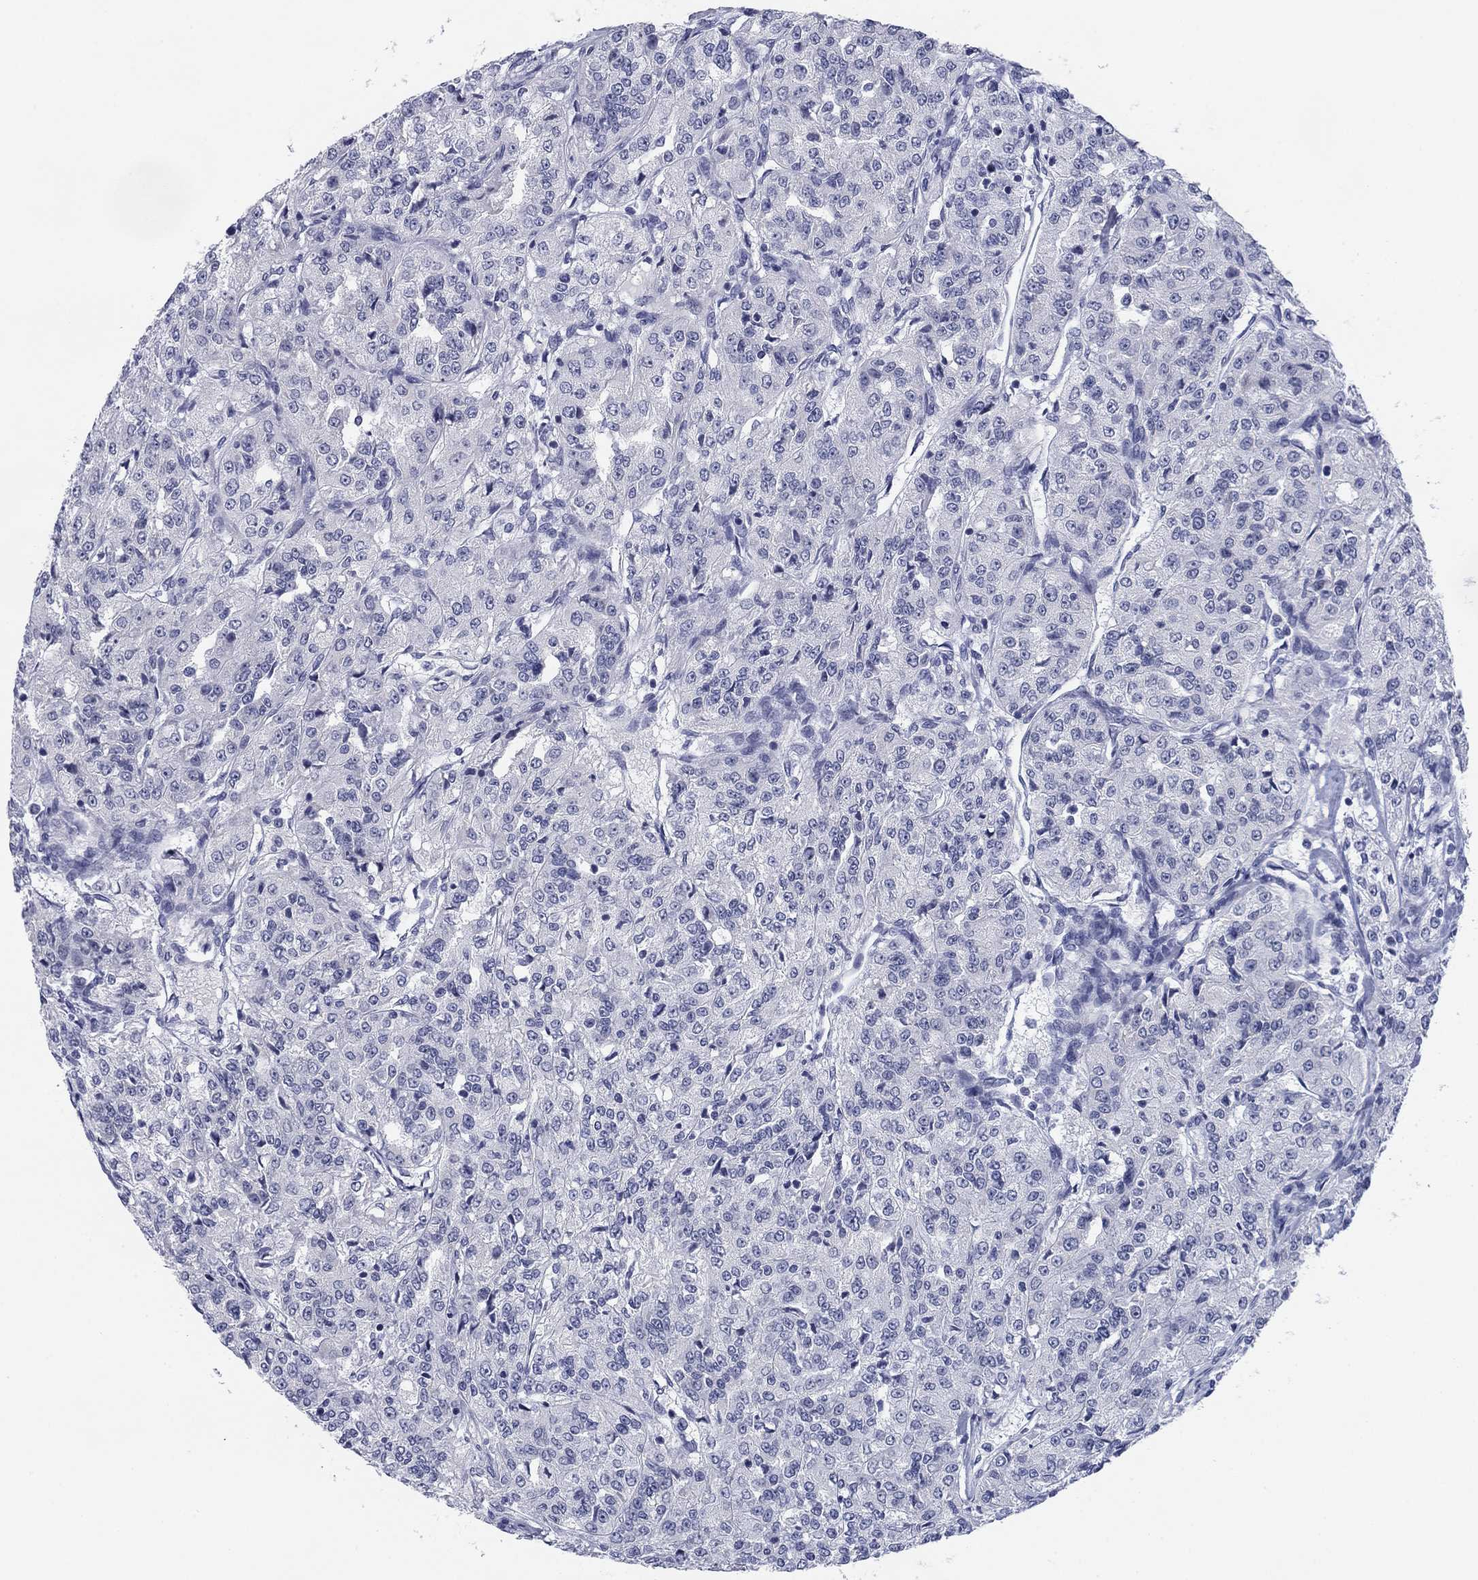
{"staining": {"intensity": "negative", "quantity": "none", "location": "none"}, "tissue": "renal cancer", "cell_type": "Tumor cells", "image_type": "cancer", "snomed": [{"axis": "morphology", "description": "Adenocarcinoma, NOS"}, {"axis": "topography", "description": "Kidney"}], "caption": "This image is of adenocarcinoma (renal) stained with immunohistochemistry to label a protein in brown with the nuclei are counter-stained blue. There is no staining in tumor cells.", "gene": "PRPH", "patient": {"sex": "female", "age": 63}}